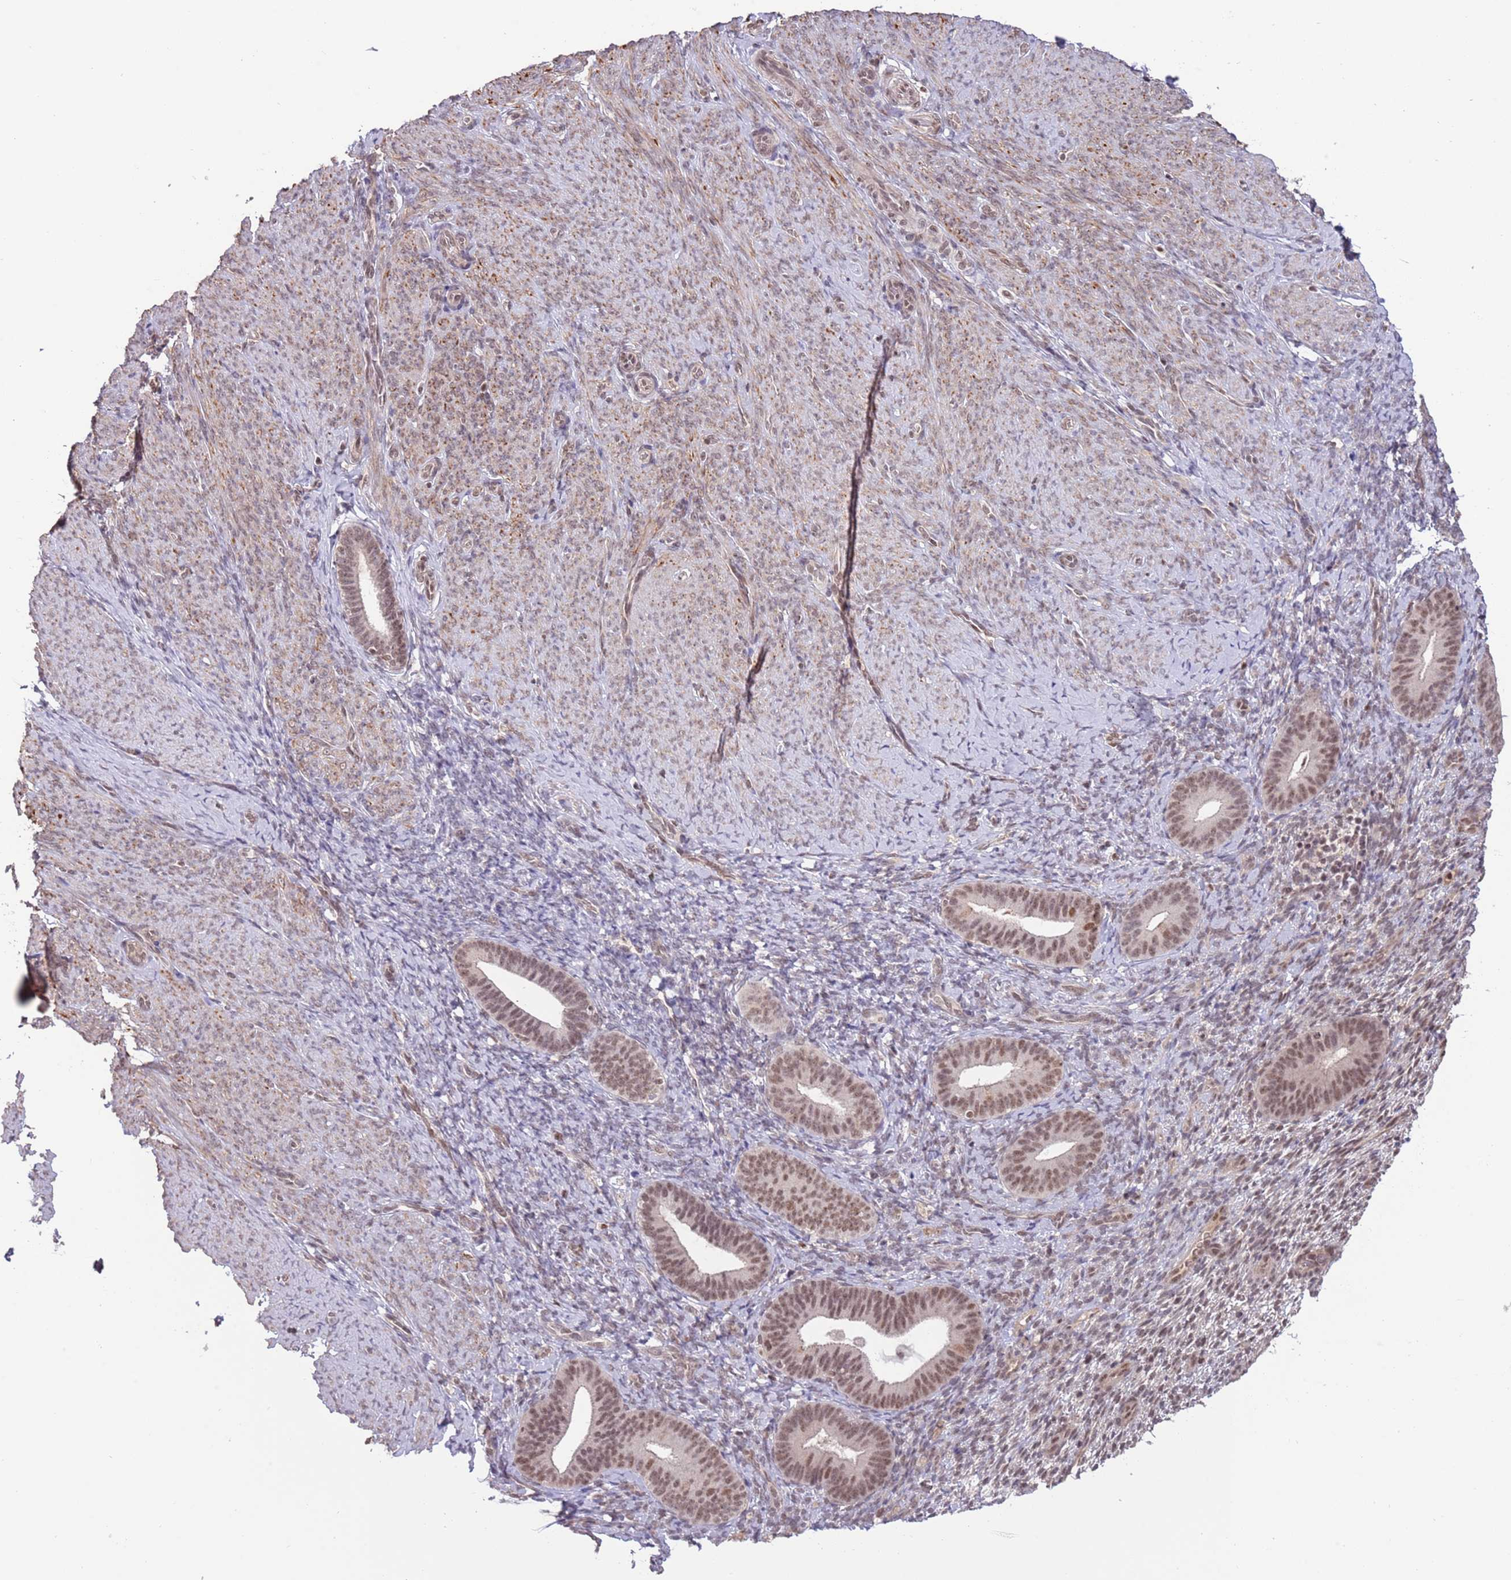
{"staining": {"intensity": "negative", "quantity": "none", "location": "none"}, "tissue": "endometrium", "cell_type": "Cells in endometrial stroma", "image_type": "normal", "snomed": [{"axis": "morphology", "description": "Normal tissue, NOS"}, {"axis": "topography", "description": "Endometrium"}], "caption": "Micrograph shows no protein expression in cells in endometrial stroma of benign endometrium.", "gene": "ZBTB7A", "patient": {"sex": "female", "age": 65}}